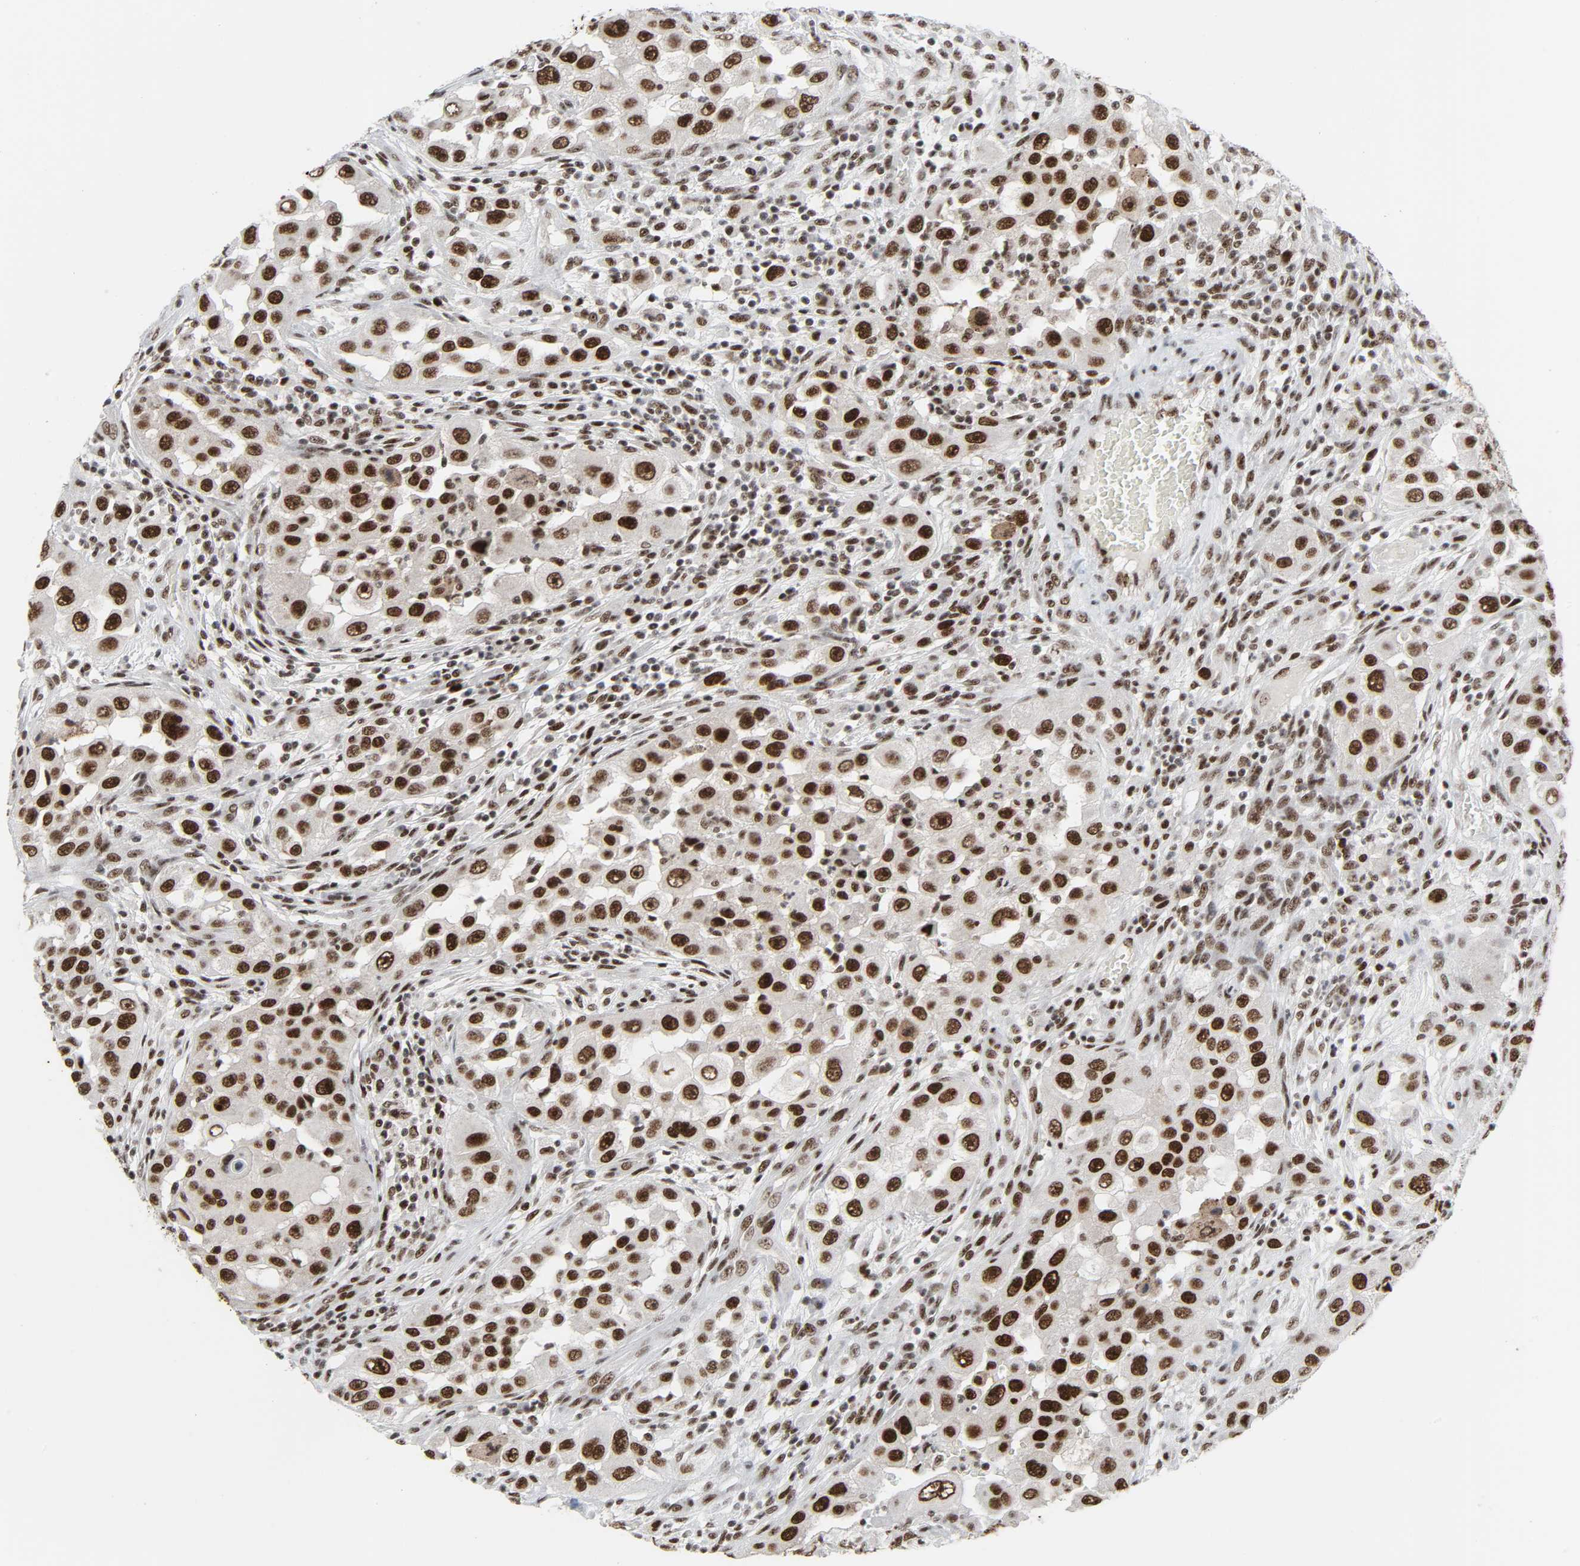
{"staining": {"intensity": "strong", "quantity": ">75%", "location": "nuclear"}, "tissue": "head and neck cancer", "cell_type": "Tumor cells", "image_type": "cancer", "snomed": [{"axis": "morphology", "description": "Carcinoma, NOS"}, {"axis": "topography", "description": "Head-Neck"}], "caption": "Head and neck cancer tissue reveals strong nuclear expression in approximately >75% of tumor cells (DAB = brown stain, brightfield microscopy at high magnification).", "gene": "CDK7", "patient": {"sex": "male", "age": 87}}